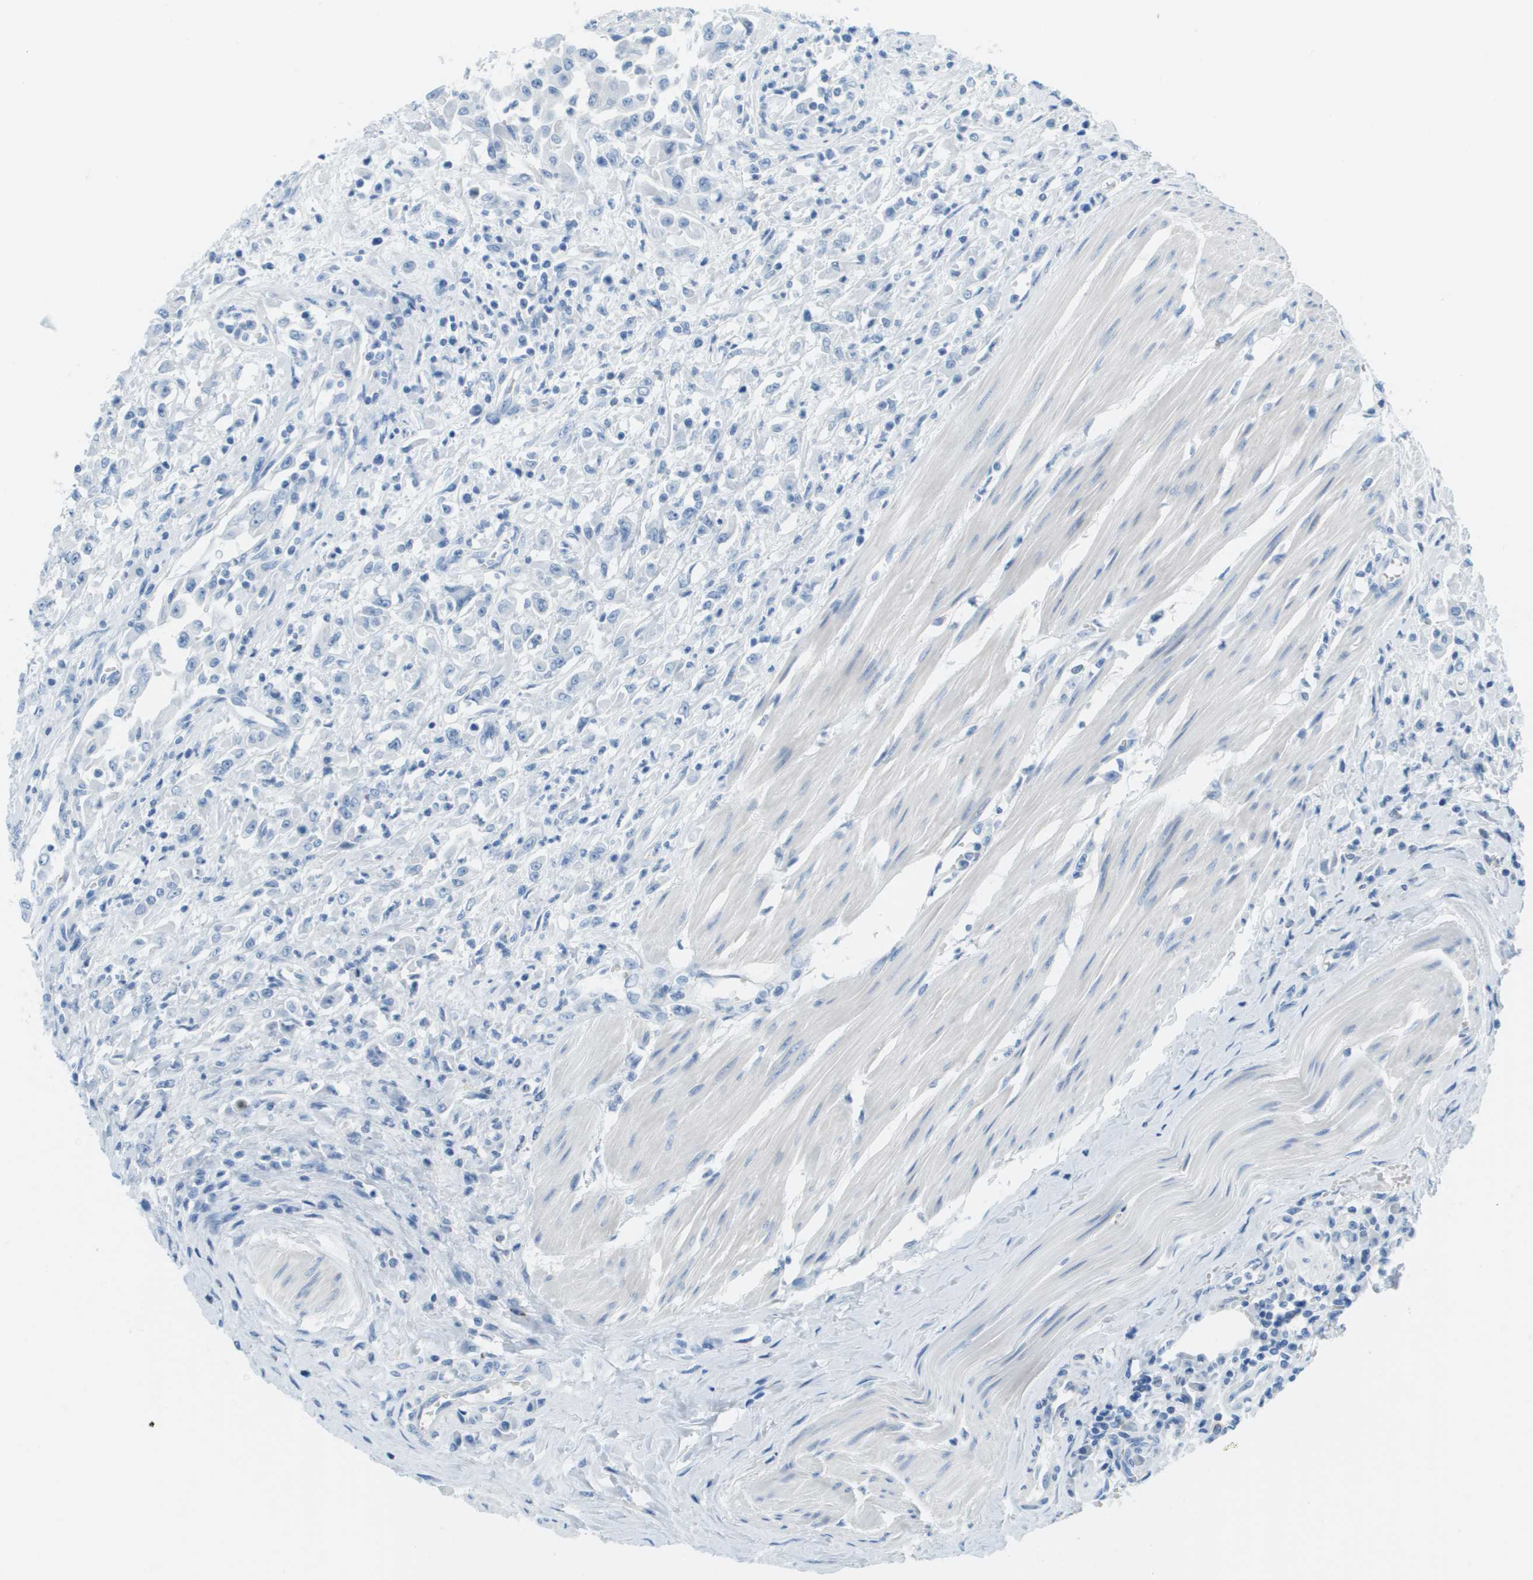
{"staining": {"intensity": "negative", "quantity": "none", "location": "none"}, "tissue": "urothelial cancer", "cell_type": "Tumor cells", "image_type": "cancer", "snomed": [{"axis": "morphology", "description": "Urothelial carcinoma, High grade"}, {"axis": "topography", "description": "Urinary bladder"}], "caption": "Tumor cells show no significant expression in high-grade urothelial carcinoma.", "gene": "CDHR2", "patient": {"sex": "male", "age": 46}}